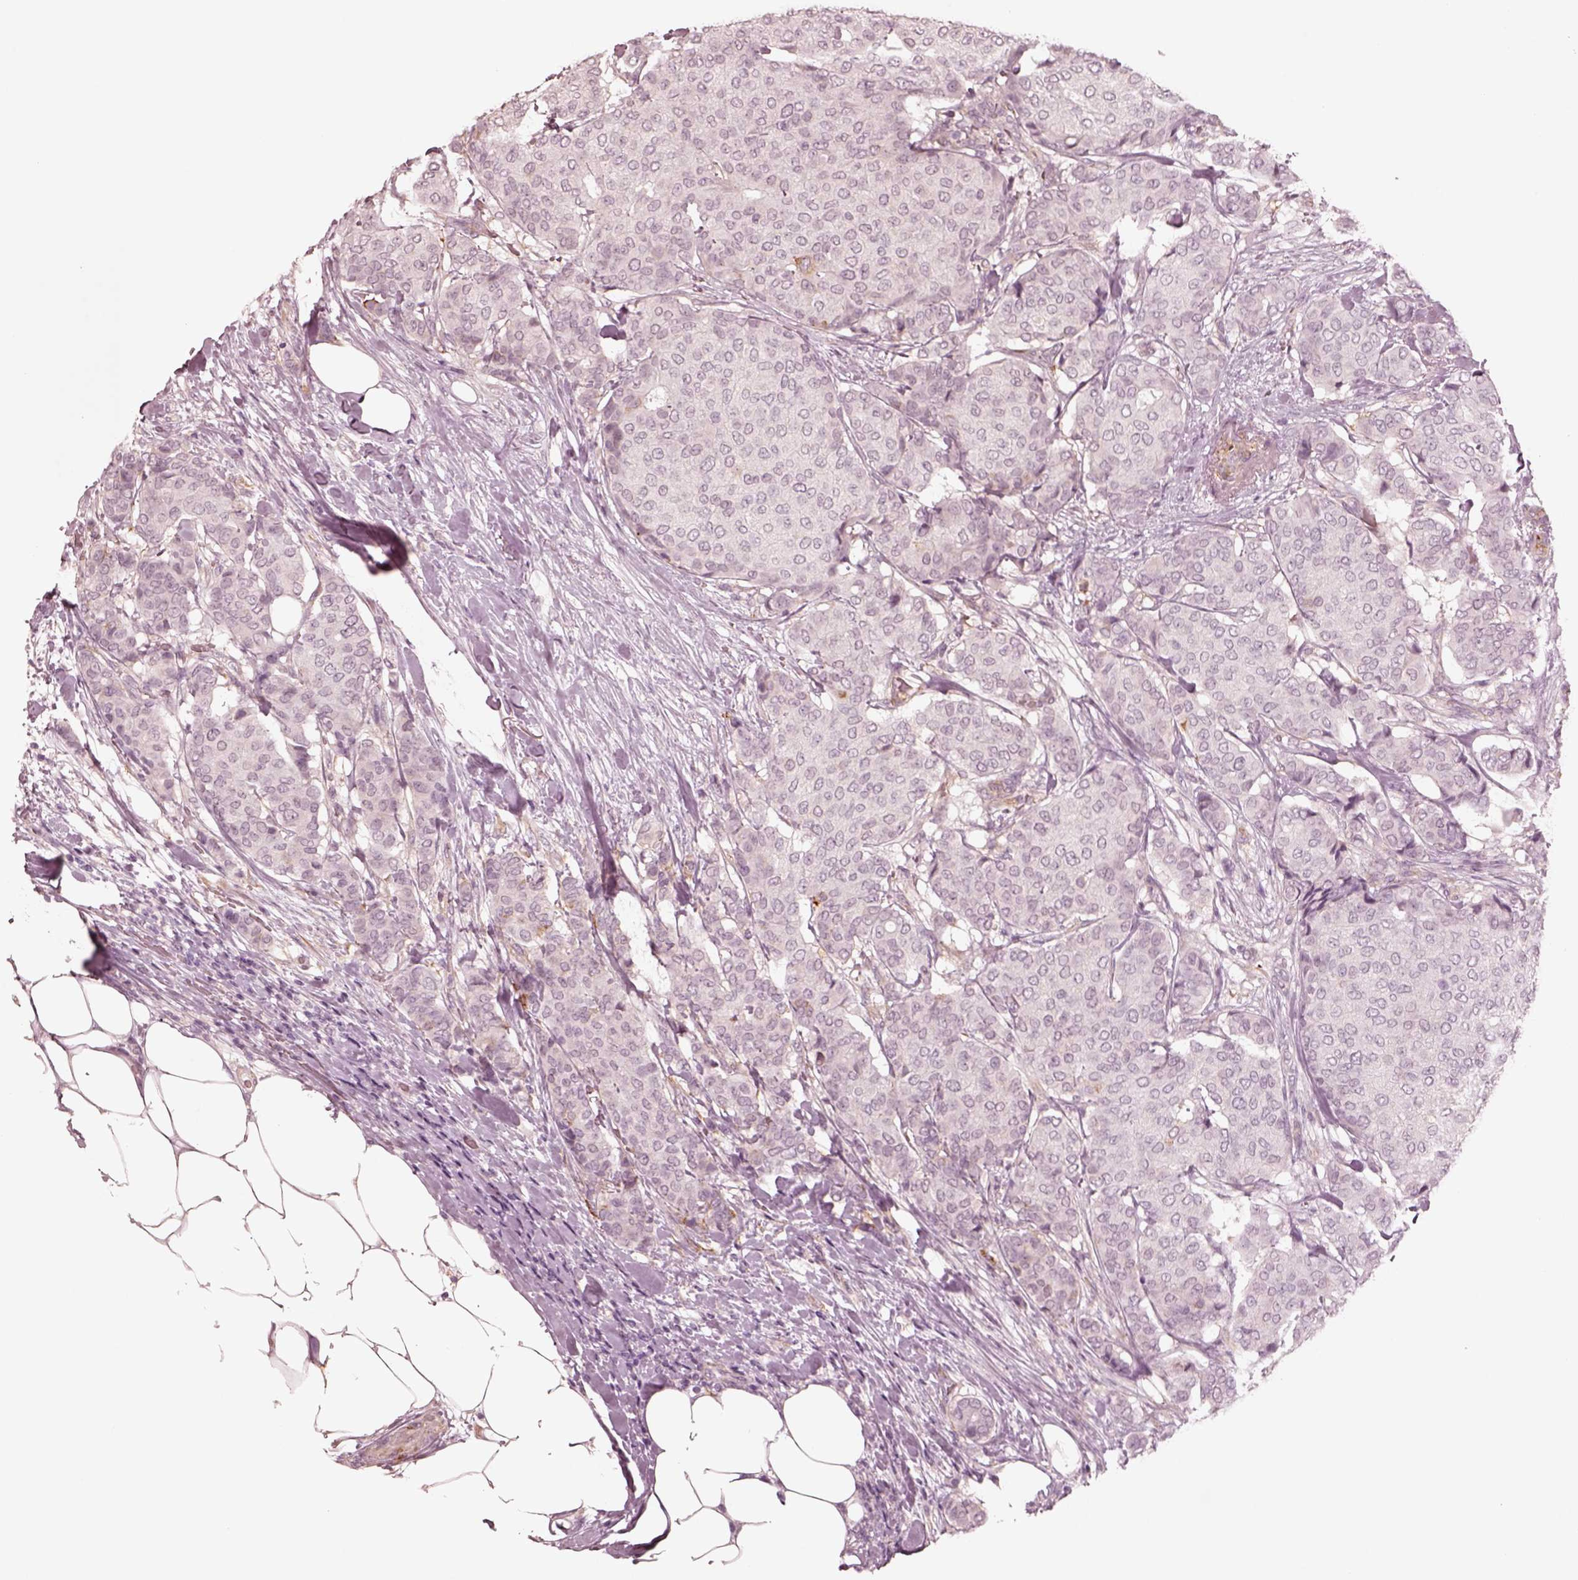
{"staining": {"intensity": "negative", "quantity": "none", "location": "none"}, "tissue": "breast cancer", "cell_type": "Tumor cells", "image_type": "cancer", "snomed": [{"axis": "morphology", "description": "Duct carcinoma"}, {"axis": "topography", "description": "Breast"}], "caption": "This is an IHC micrograph of human breast invasive ductal carcinoma. There is no staining in tumor cells.", "gene": "DNAAF9", "patient": {"sex": "female", "age": 75}}